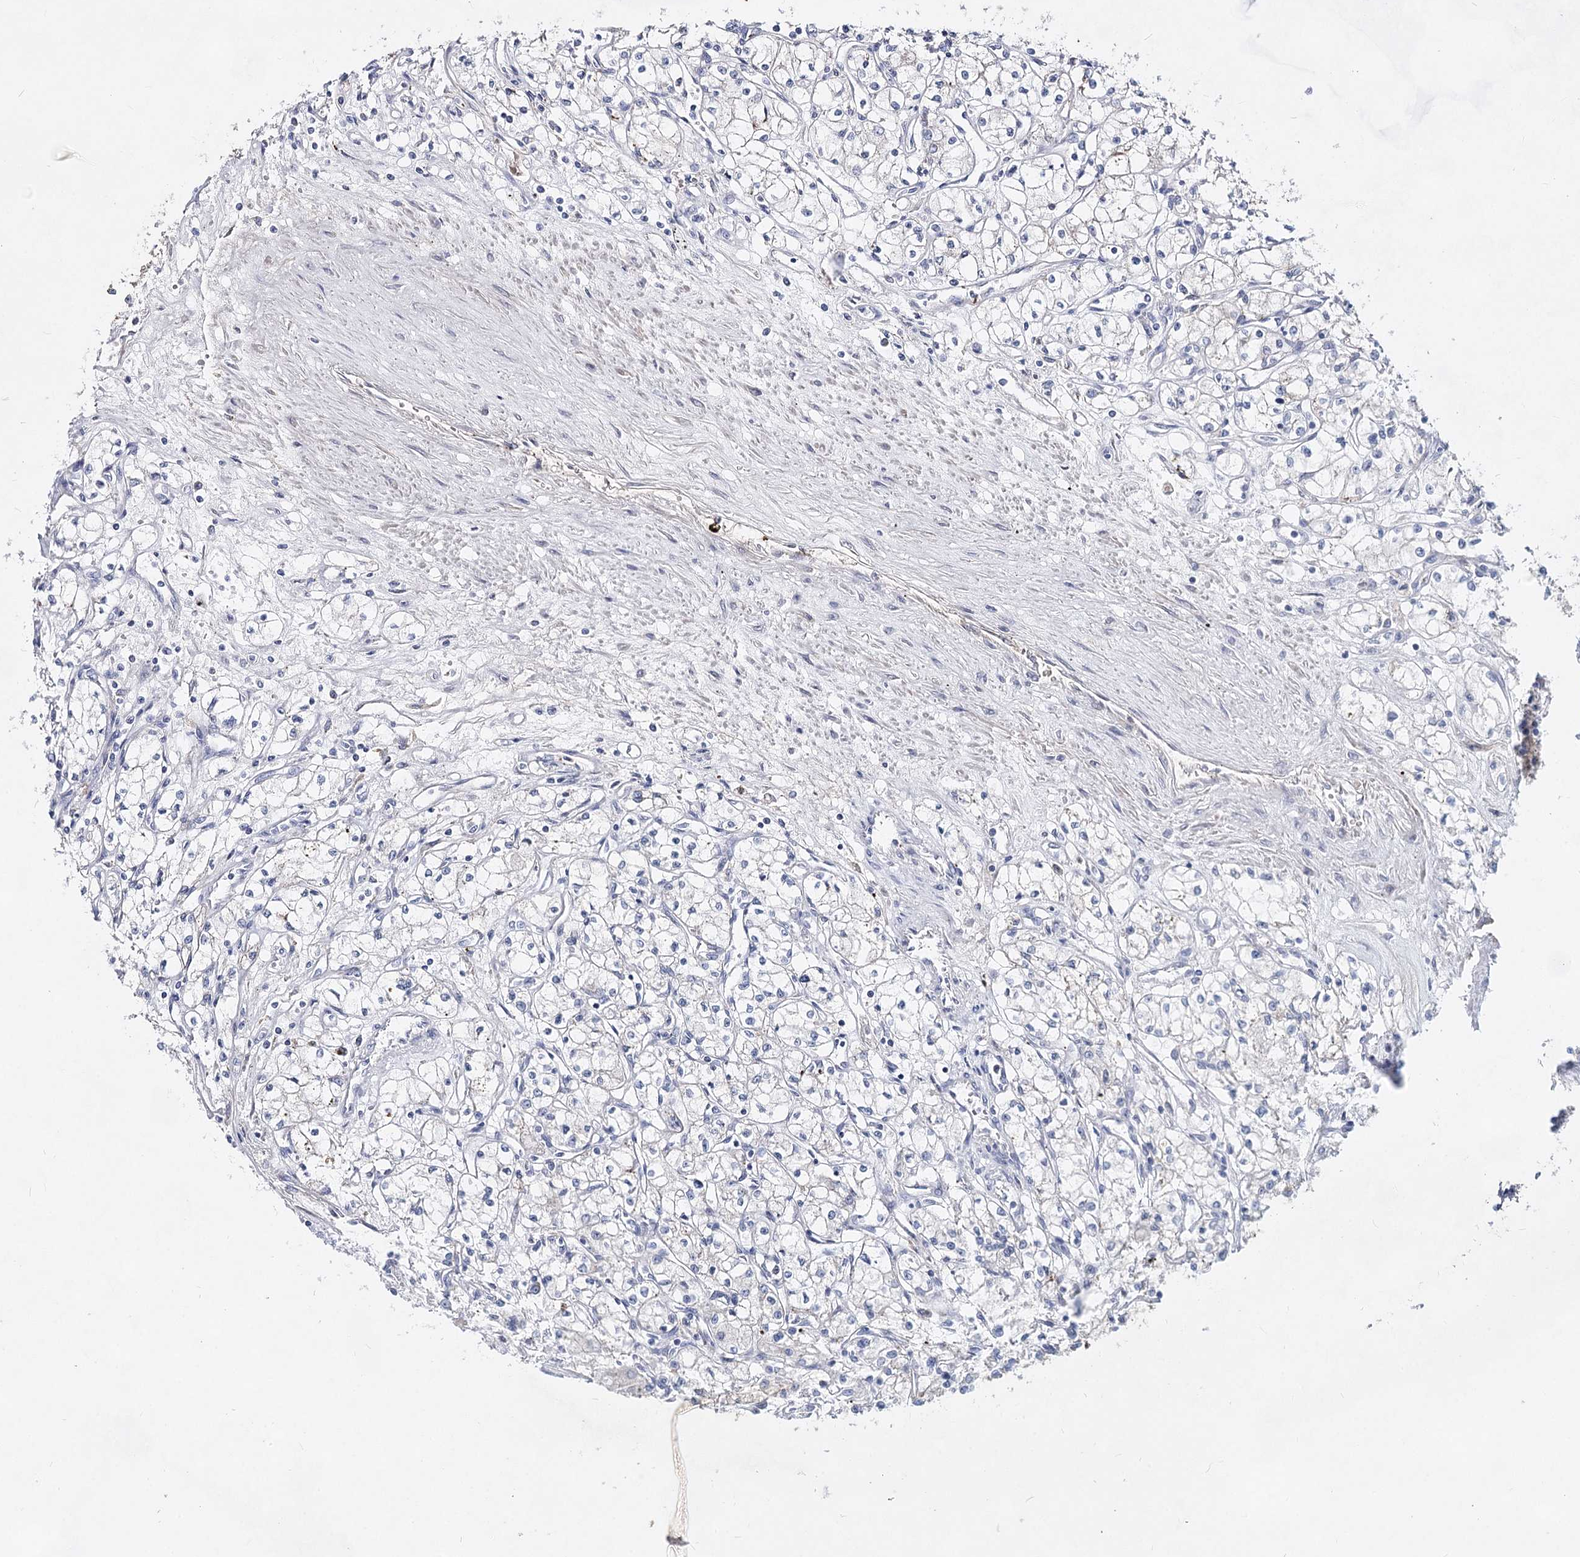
{"staining": {"intensity": "negative", "quantity": "none", "location": "none"}, "tissue": "renal cancer", "cell_type": "Tumor cells", "image_type": "cancer", "snomed": [{"axis": "morphology", "description": "Adenocarcinoma, NOS"}, {"axis": "topography", "description": "Kidney"}], "caption": "Tumor cells show no significant protein positivity in adenocarcinoma (renal).", "gene": "TASOR2", "patient": {"sex": "male", "age": 59}}